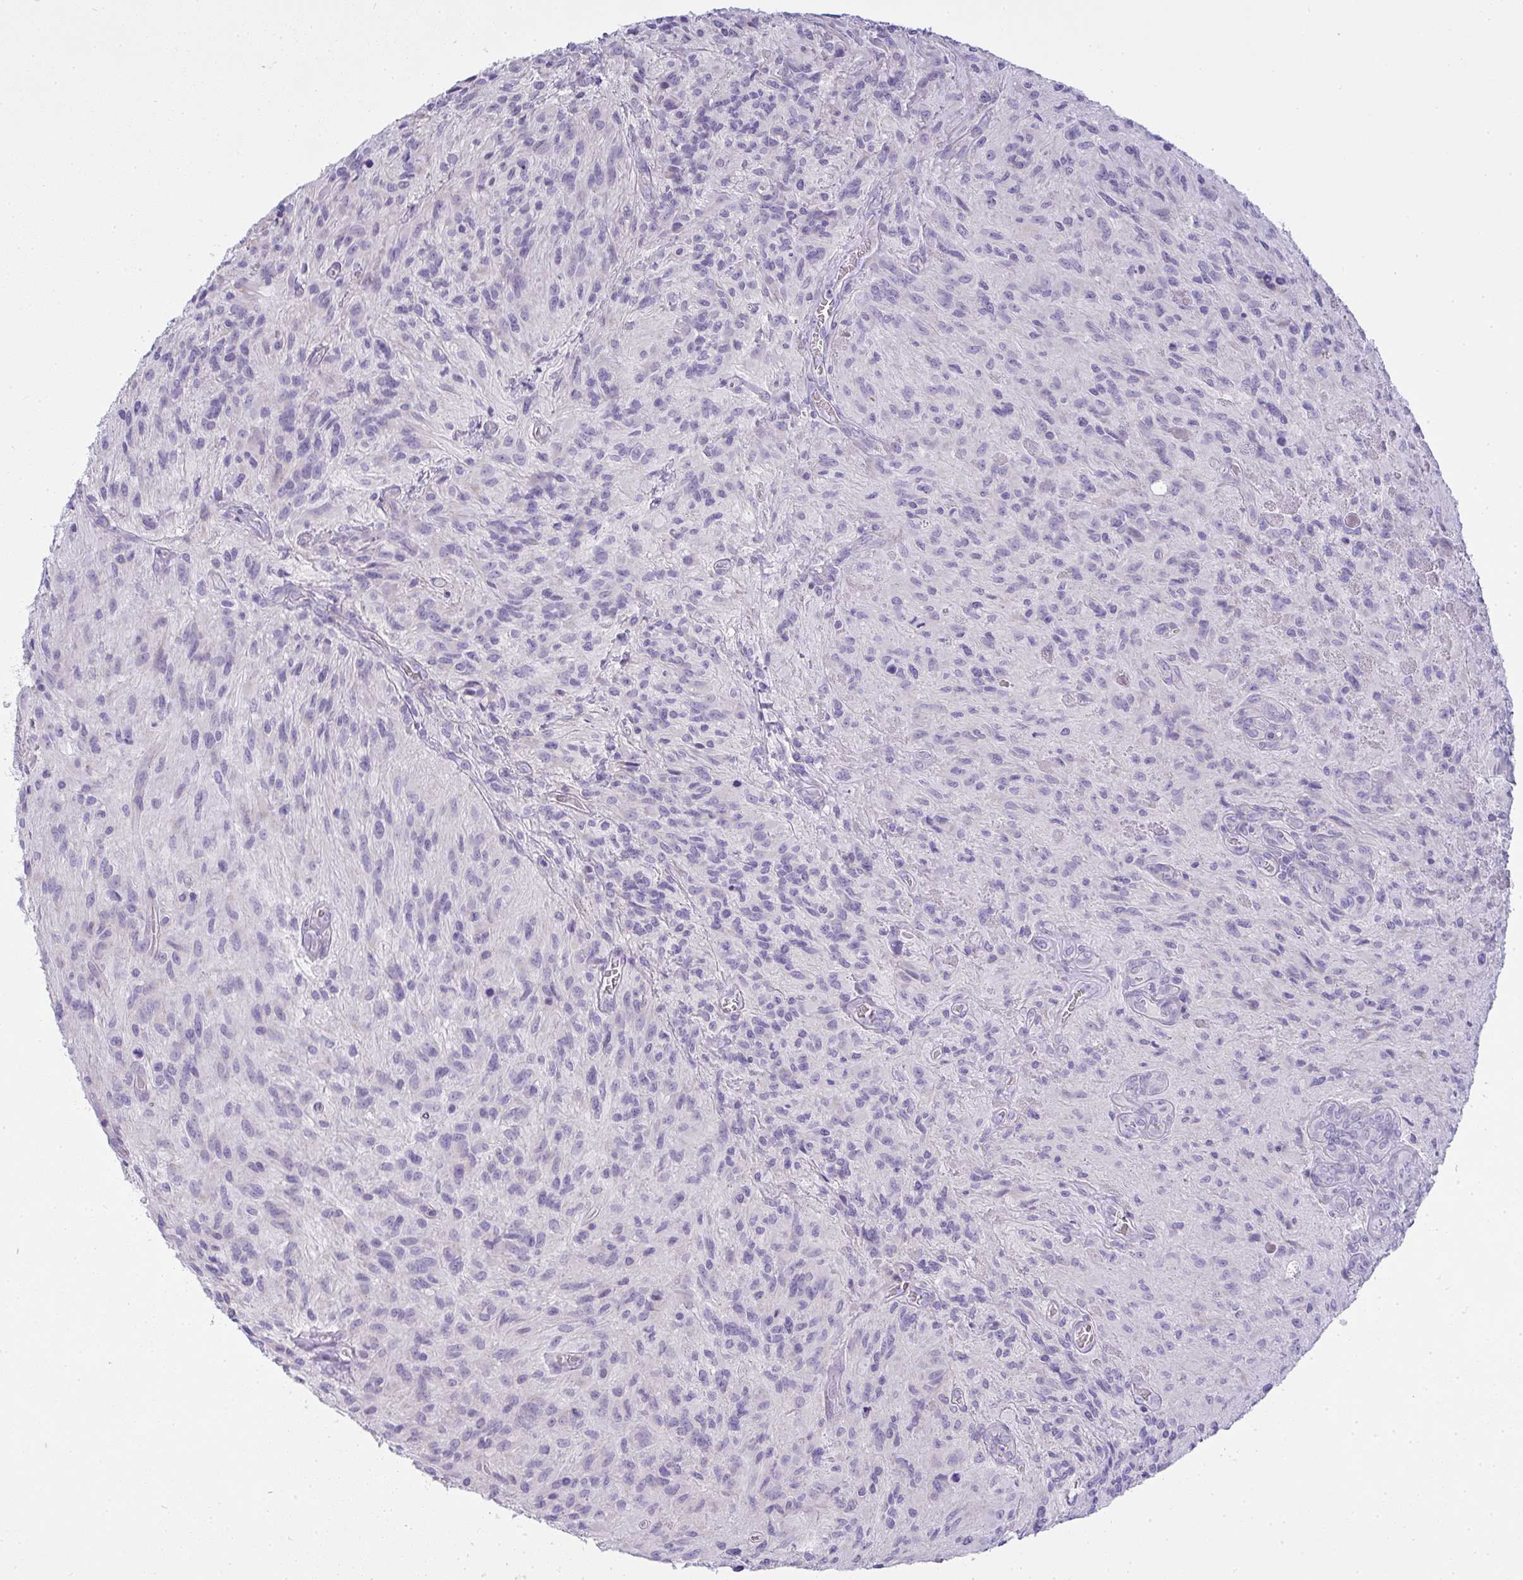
{"staining": {"intensity": "negative", "quantity": "none", "location": "none"}, "tissue": "glioma", "cell_type": "Tumor cells", "image_type": "cancer", "snomed": [{"axis": "morphology", "description": "Glioma, malignant, High grade"}, {"axis": "topography", "description": "Brain"}], "caption": "Immunohistochemical staining of human malignant high-grade glioma exhibits no significant positivity in tumor cells.", "gene": "GSDMB", "patient": {"sex": "male", "age": 47}}